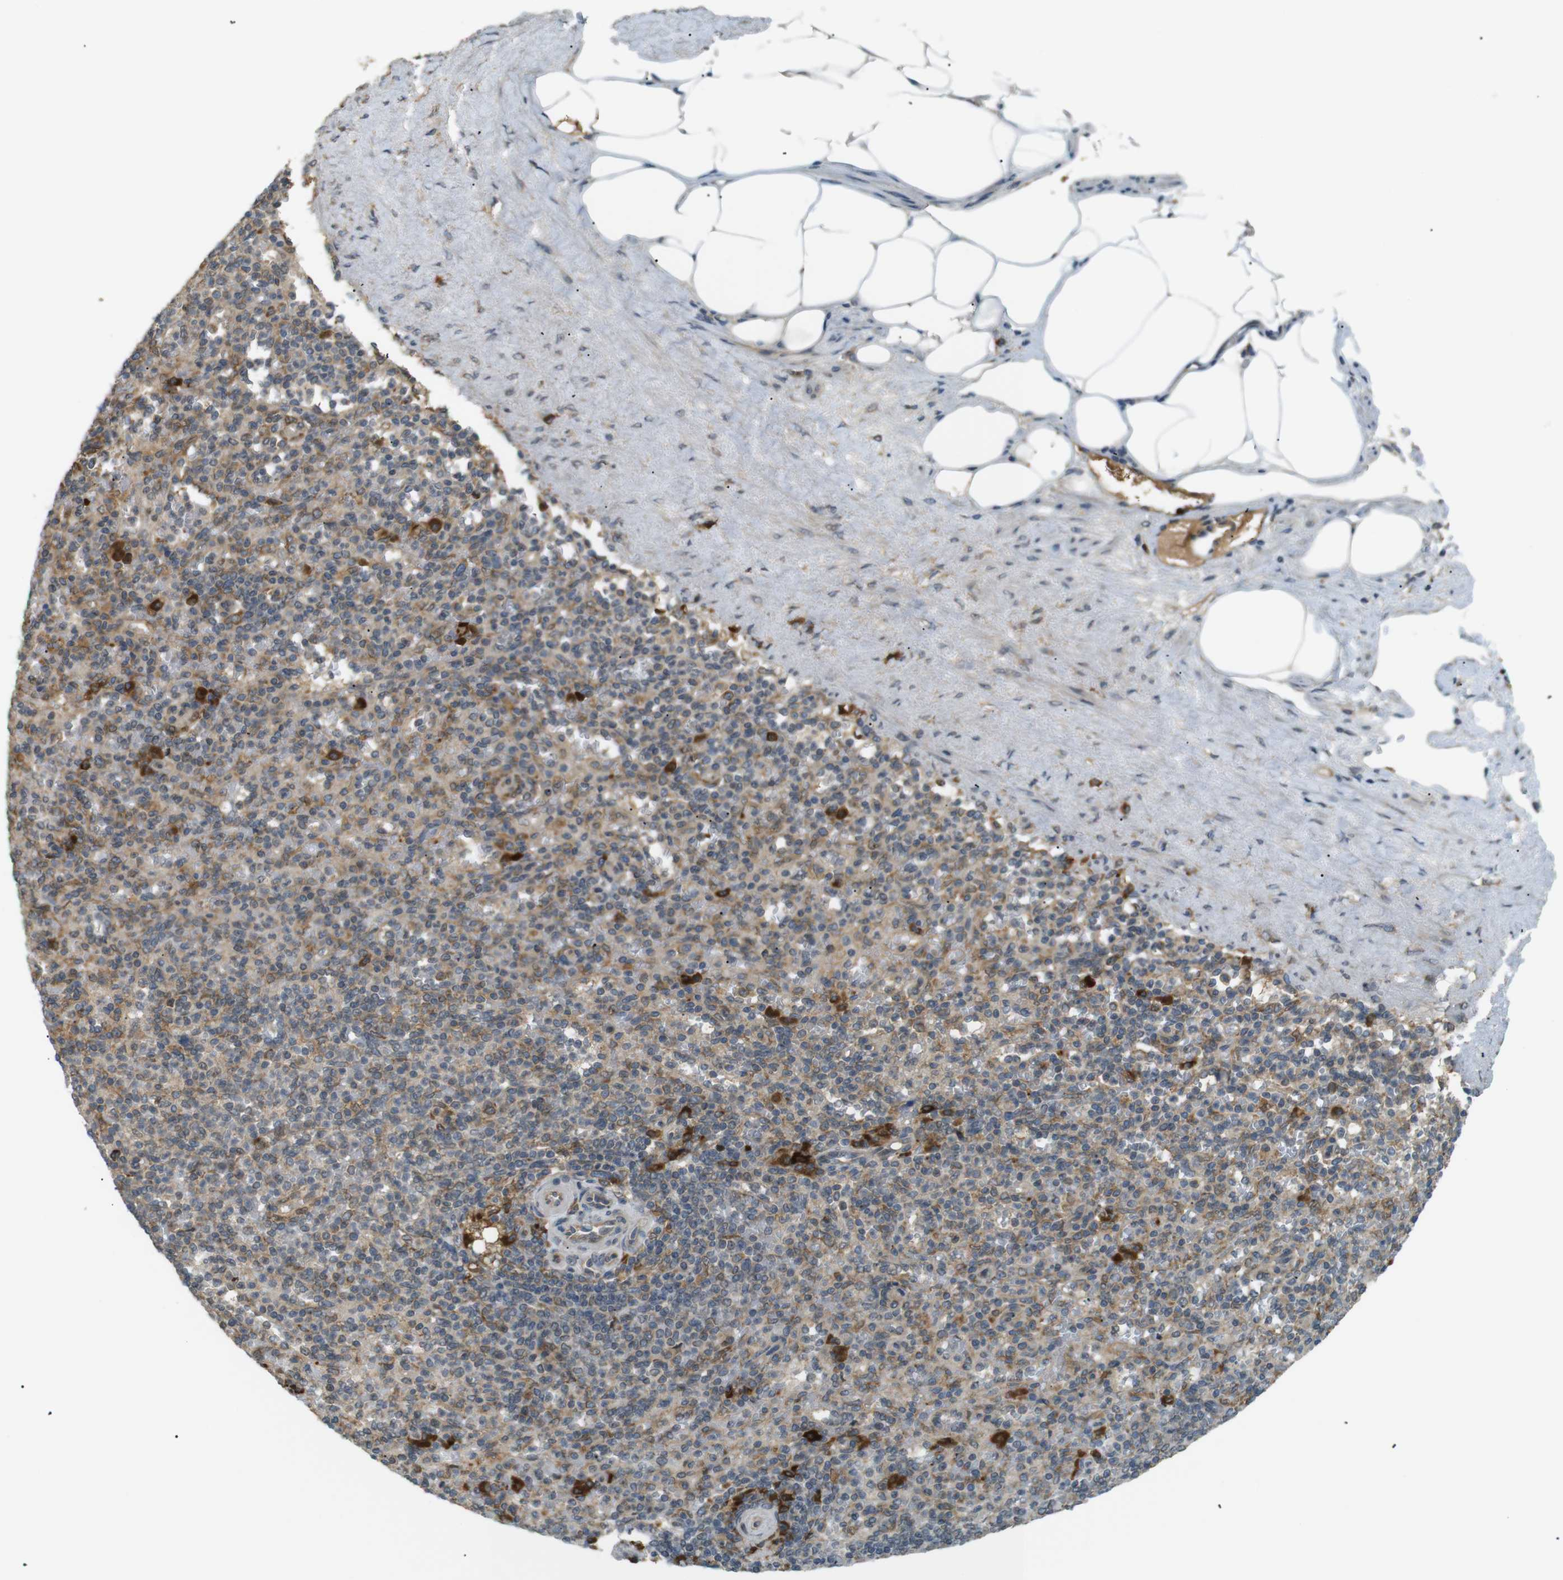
{"staining": {"intensity": "moderate", "quantity": "25%-75%", "location": "cytoplasmic/membranous"}, "tissue": "spleen", "cell_type": "Cells in red pulp", "image_type": "normal", "snomed": [{"axis": "morphology", "description": "Normal tissue, NOS"}, {"axis": "topography", "description": "Spleen"}], "caption": "IHC of unremarkable spleen exhibits medium levels of moderate cytoplasmic/membranous positivity in approximately 25%-75% of cells in red pulp. The staining was performed using DAB (3,3'-diaminobenzidine), with brown indicating positive protein expression. Nuclei are stained blue with hematoxylin.", "gene": "TMED4", "patient": {"sex": "female", "age": 74}}